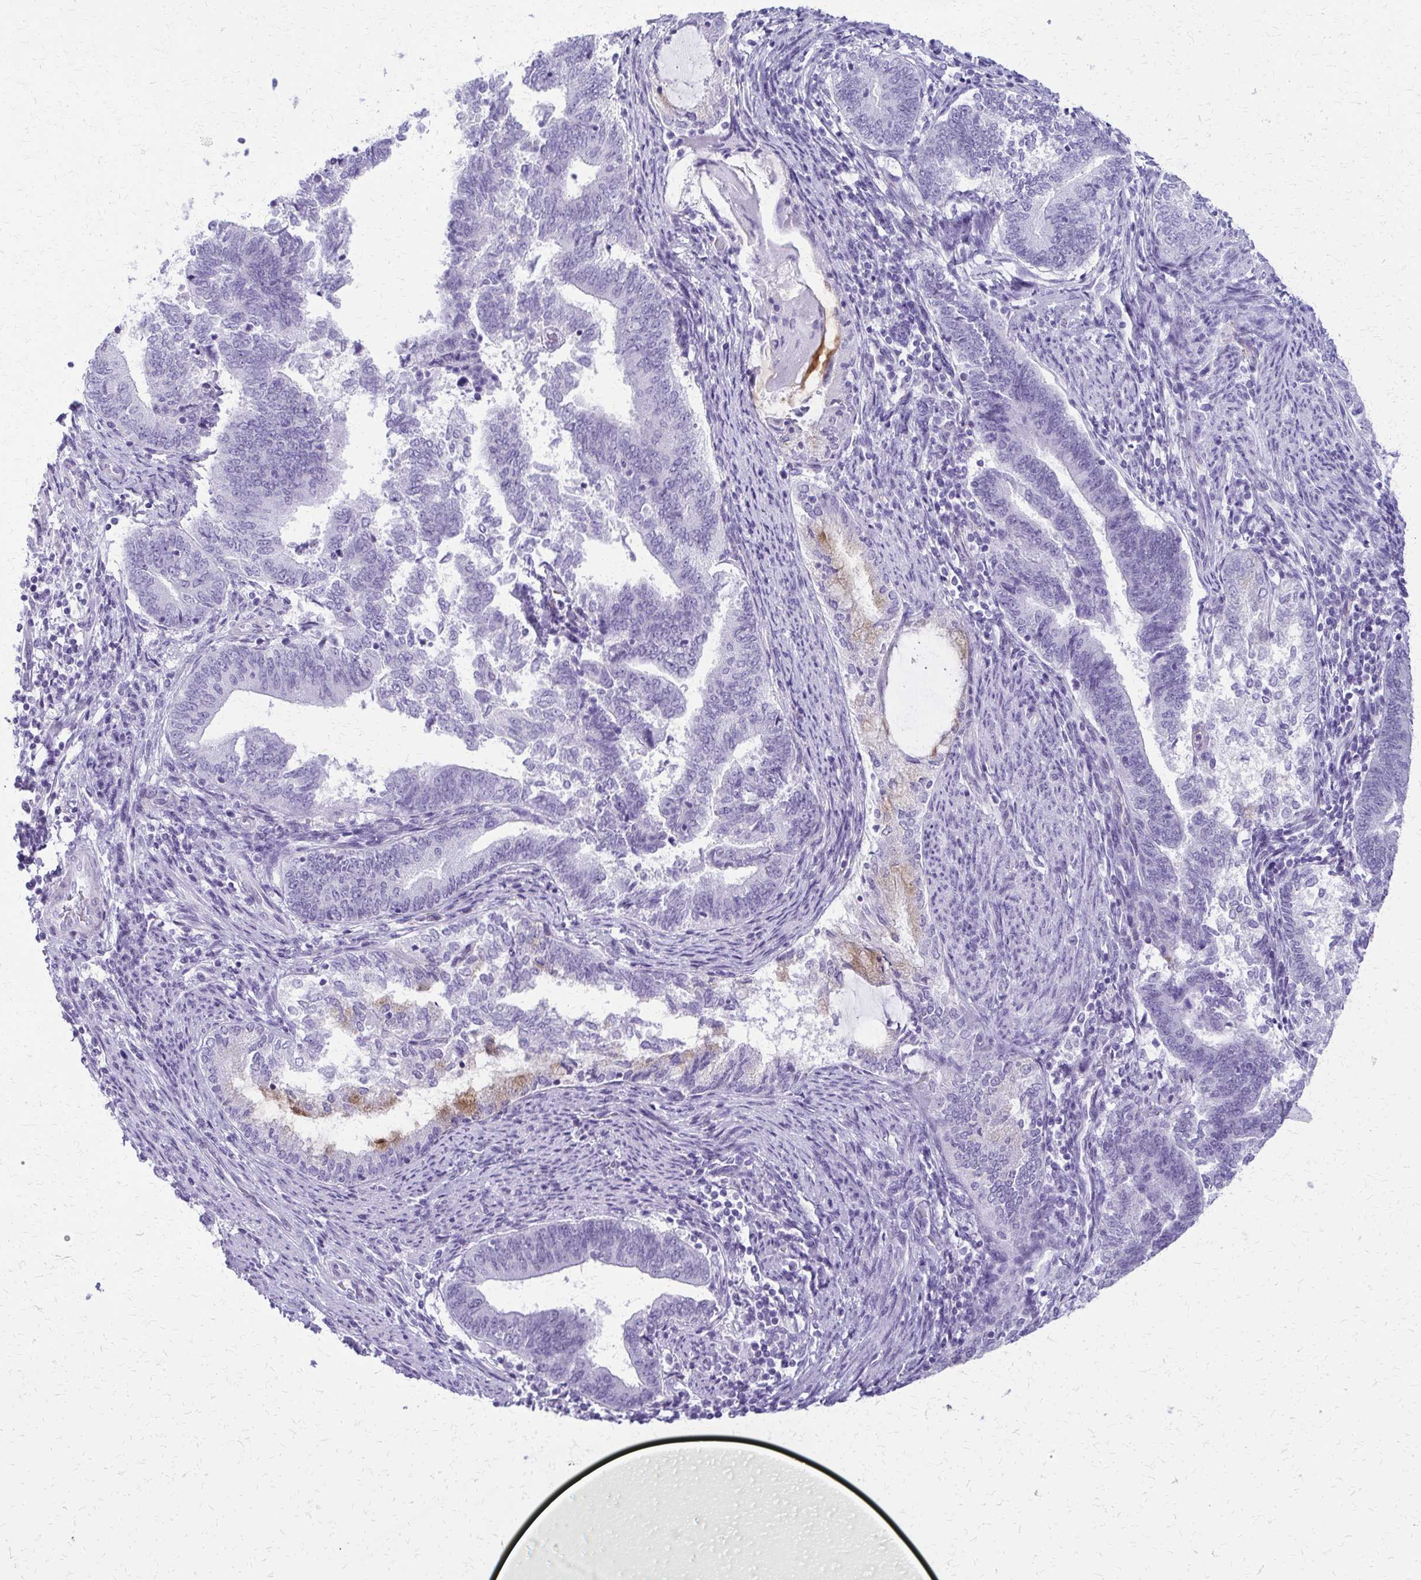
{"staining": {"intensity": "negative", "quantity": "none", "location": "none"}, "tissue": "endometrial cancer", "cell_type": "Tumor cells", "image_type": "cancer", "snomed": [{"axis": "morphology", "description": "Adenocarcinoma, NOS"}, {"axis": "topography", "description": "Endometrium"}], "caption": "A micrograph of human endometrial cancer (adenocarcinoma) is negative for staining in tumor cells.", "gene": "FAM162B", "patient": {"sex": "female", "age": 65}}